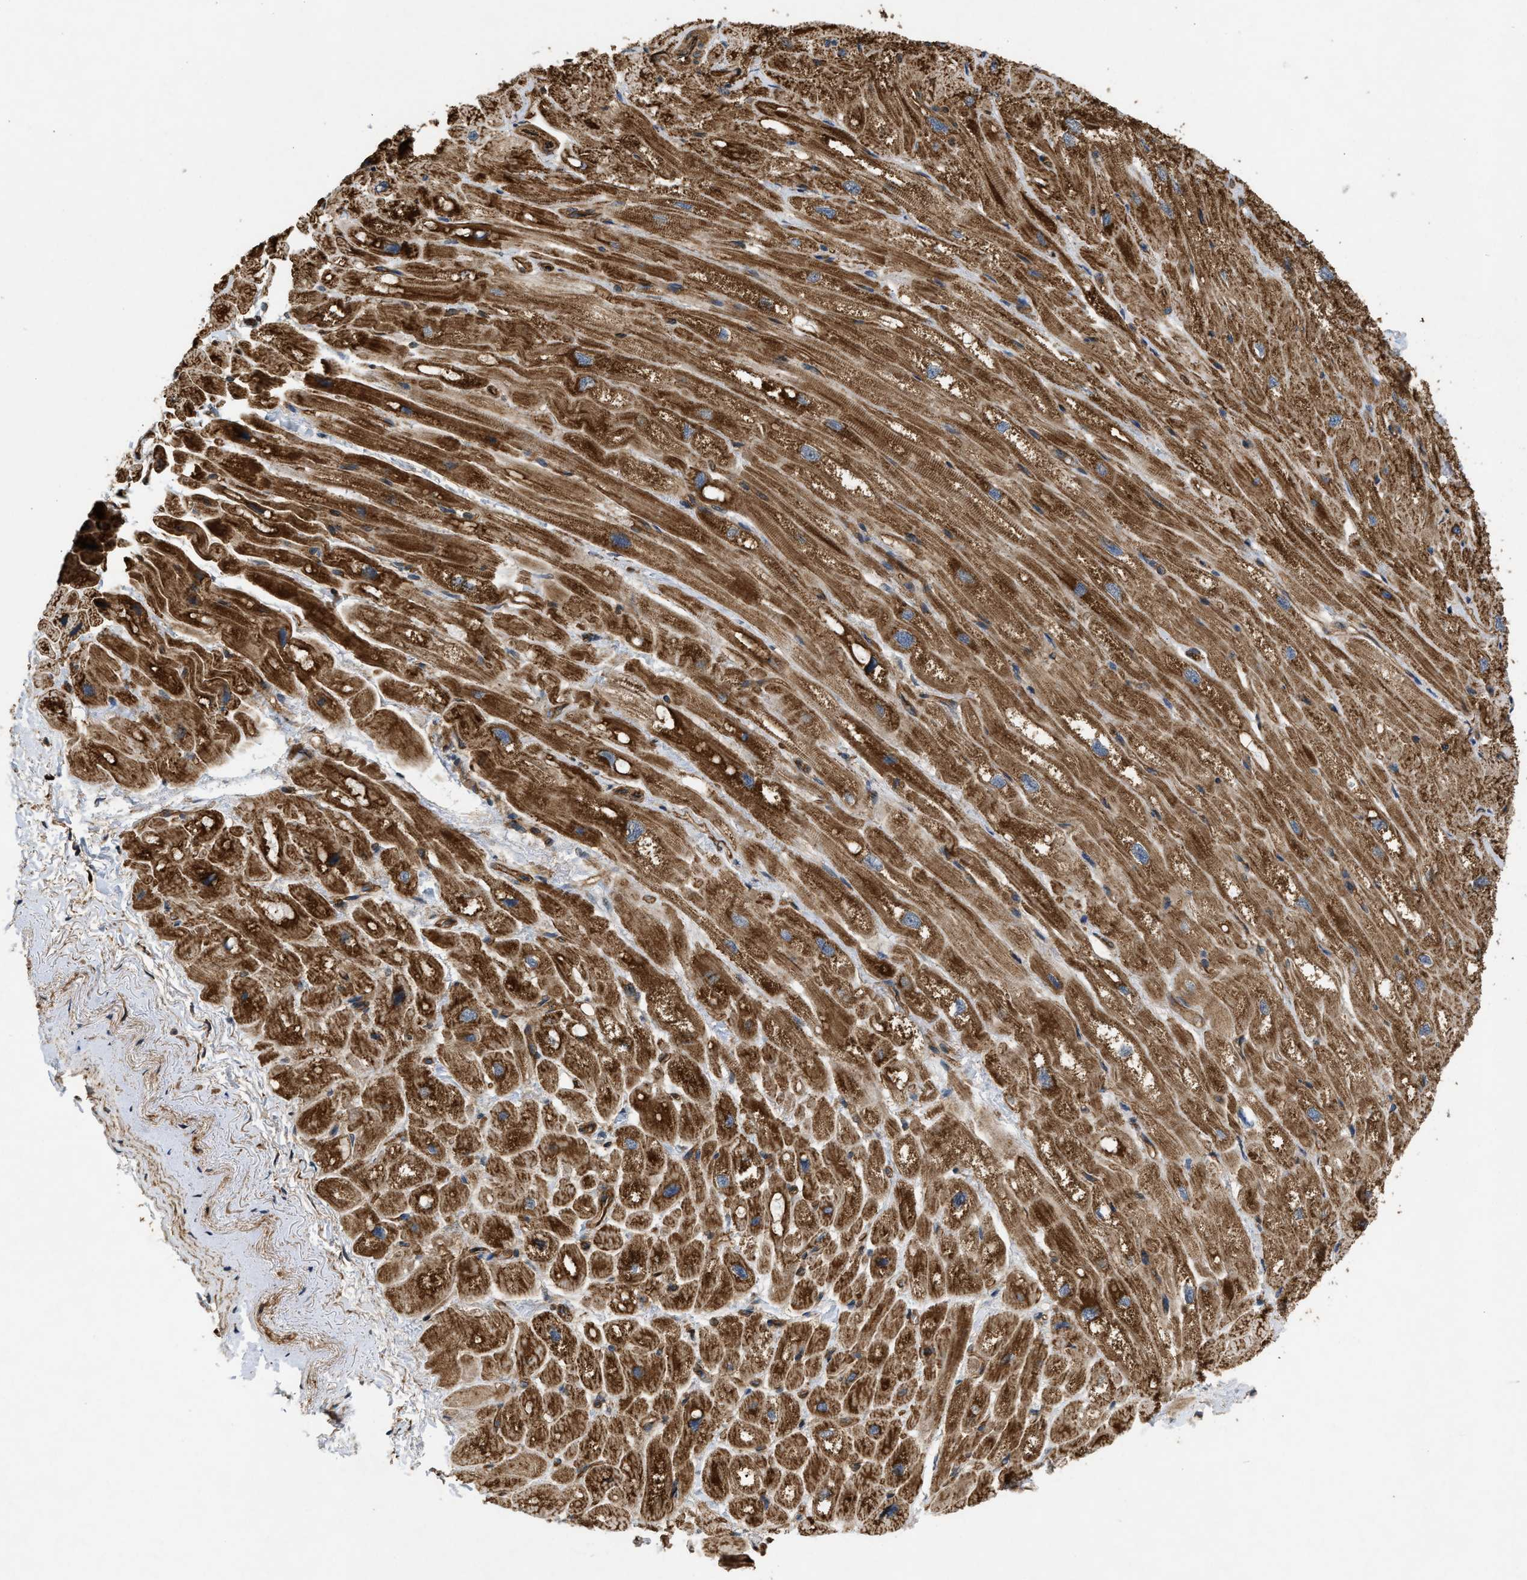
{"staining": {"intensity": "strong", "quantity": ">75%", "location": "cytoplasmic/membranous"}, "tissue": "heart muscle", "cell_type": "Cardiomyocytes", "image_type": "normal", "snomed": [{"axis": "morphology", "description": "Normal tissue, NOS"}, {"axis": "topography", "description": "Heart"}], "caption": "Immunohistochemical staining of benign heart muscle demonstrates strong cytoplasmic/membranous protein positivity in about >75% of cardiomyocytes.", "gene": "GNB4", "patient": {"sex": "male", "age": 49}}